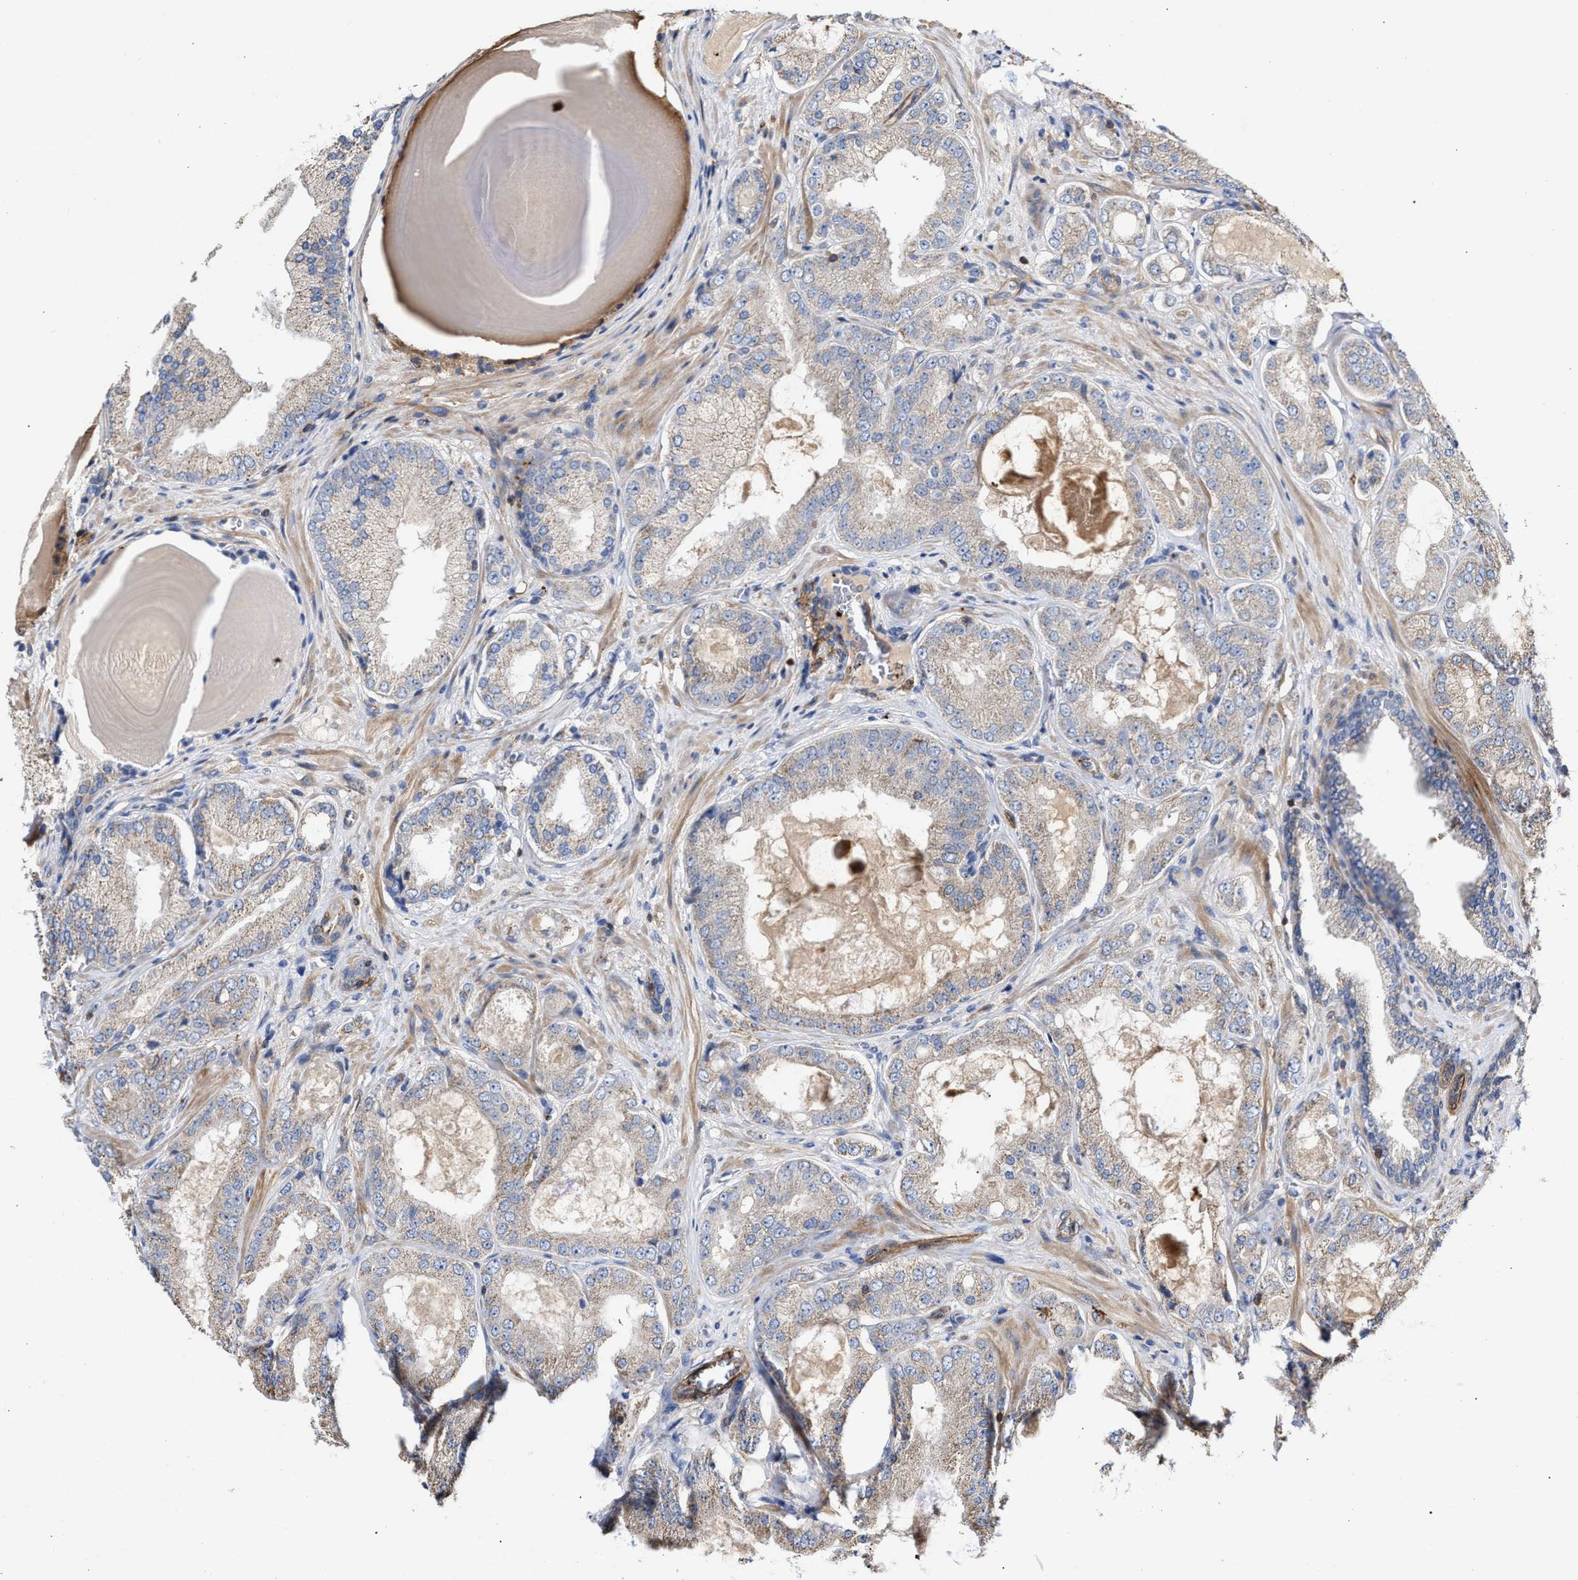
{"staining": {"intensity": "weak", "quantity": "<25%", "location": "cytoplasmic/membranous"}, "tissue": "prostate cancer", "cell_type": "Tumor cells", "image_type": "cancer", "snomed": [{"axis": "morphology", "description": "Adenocarcinoma, Low grade"}, {"axis": "topography", "description": "Prostate"}], "caption": "IHC of prostate cancer displays no expression in tumor cells. (DAB (3,3'-diaminobenzidine) immunohistochemistry with hematoxylin counter stain).", "gene": "HS3ST5", "patient": {"sex": "male", "age": 65}}